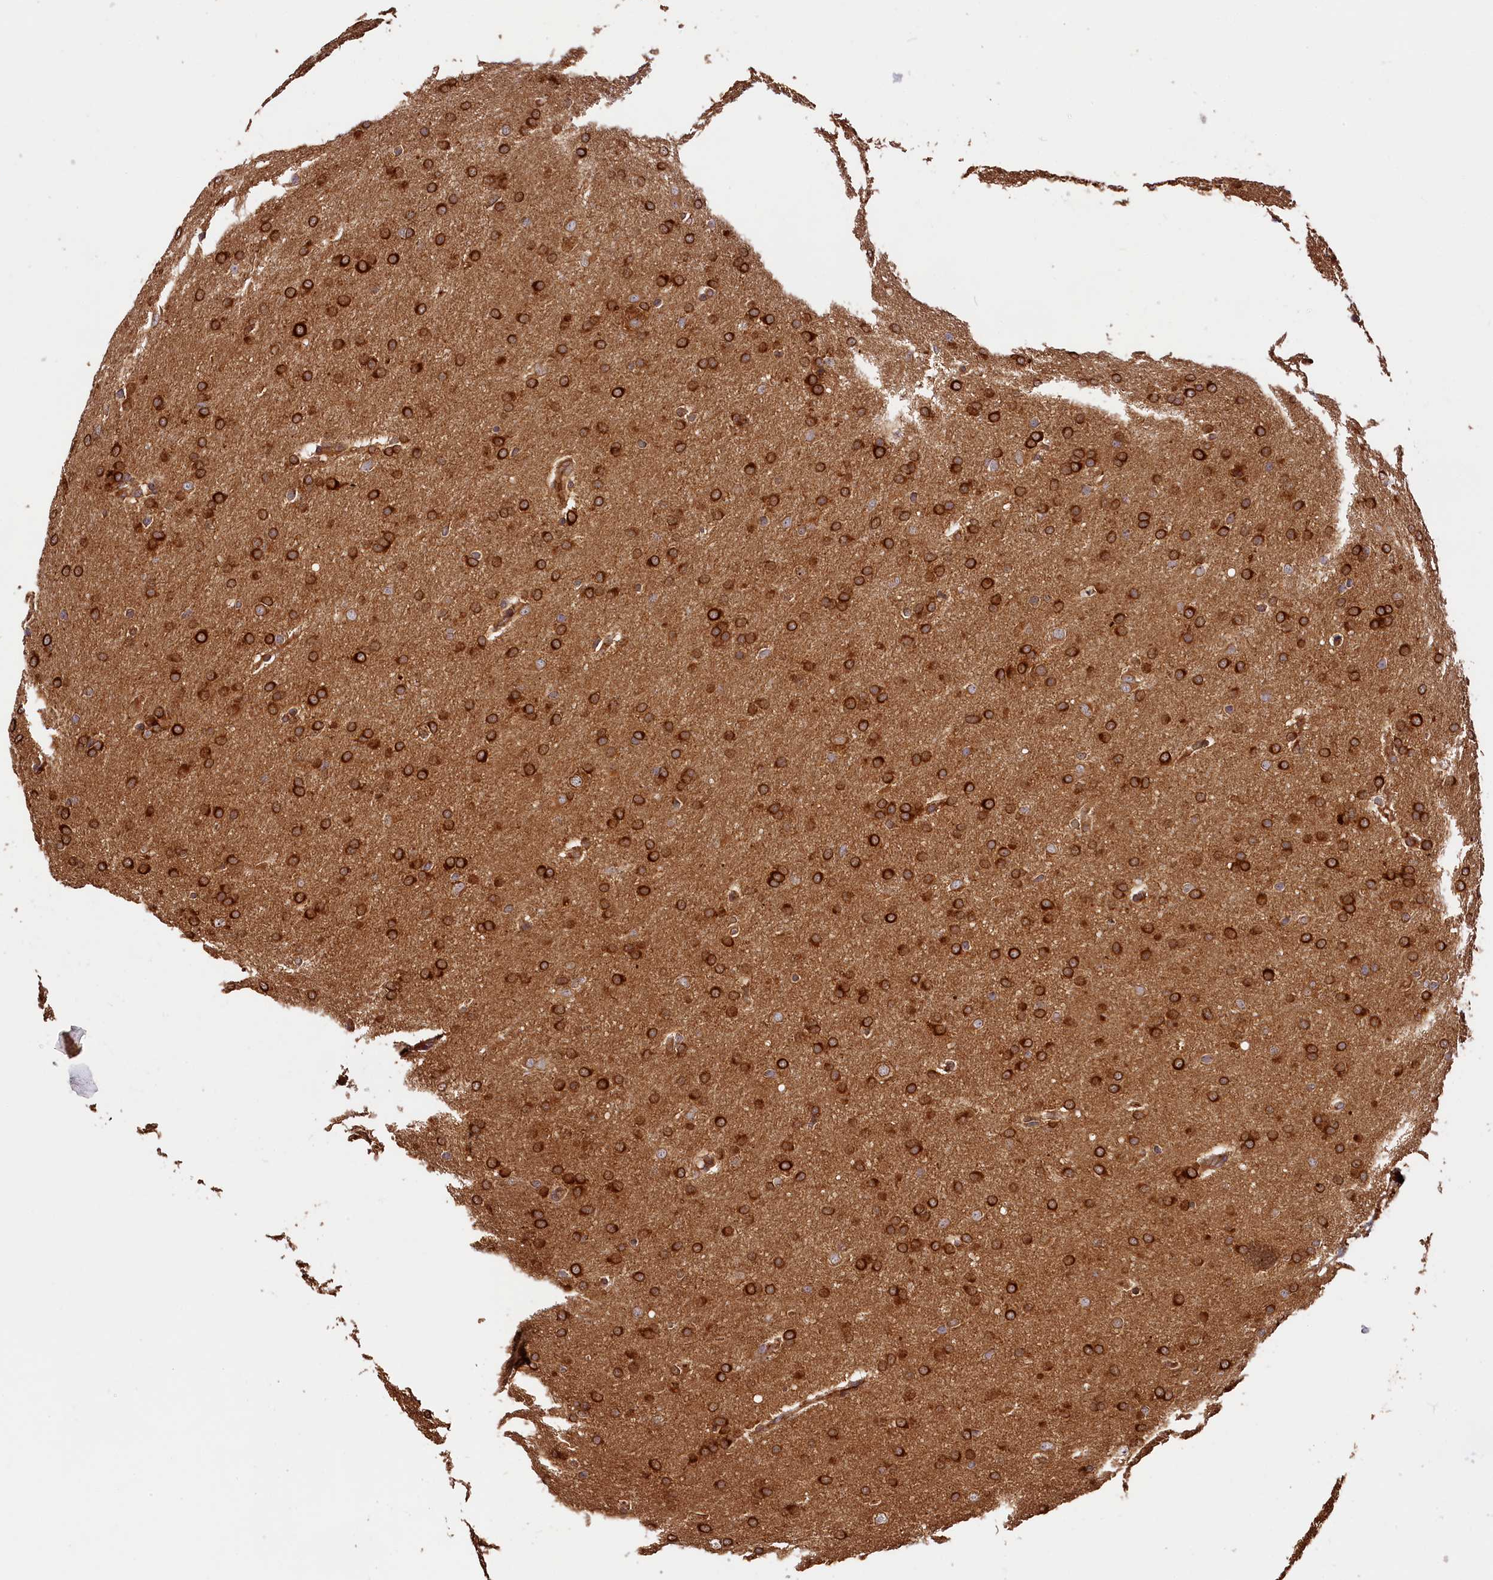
{"staining": {"intensity": "strong", "quantity": ">75%", "location": "cytoplasmic/membranous"}, "tissue": "glioma", "cell_type": "Tumor cells", "image_type": "cancer", "snomed": [{"axis": "morphology", "description": "Glioma, malignant, Low grade"}, {"axis": "topography", "description": "Brain"}], "caption": "Immunohistochemistry (IHC) (DAB (3,3'-diaminobenzidine)) staining of glioma reveals strong cytoplasmic/membranous protein expression in about >75% of tumor cells.", "gene": "HMOX2", "patient": {"sex": "female", "age": 32}}